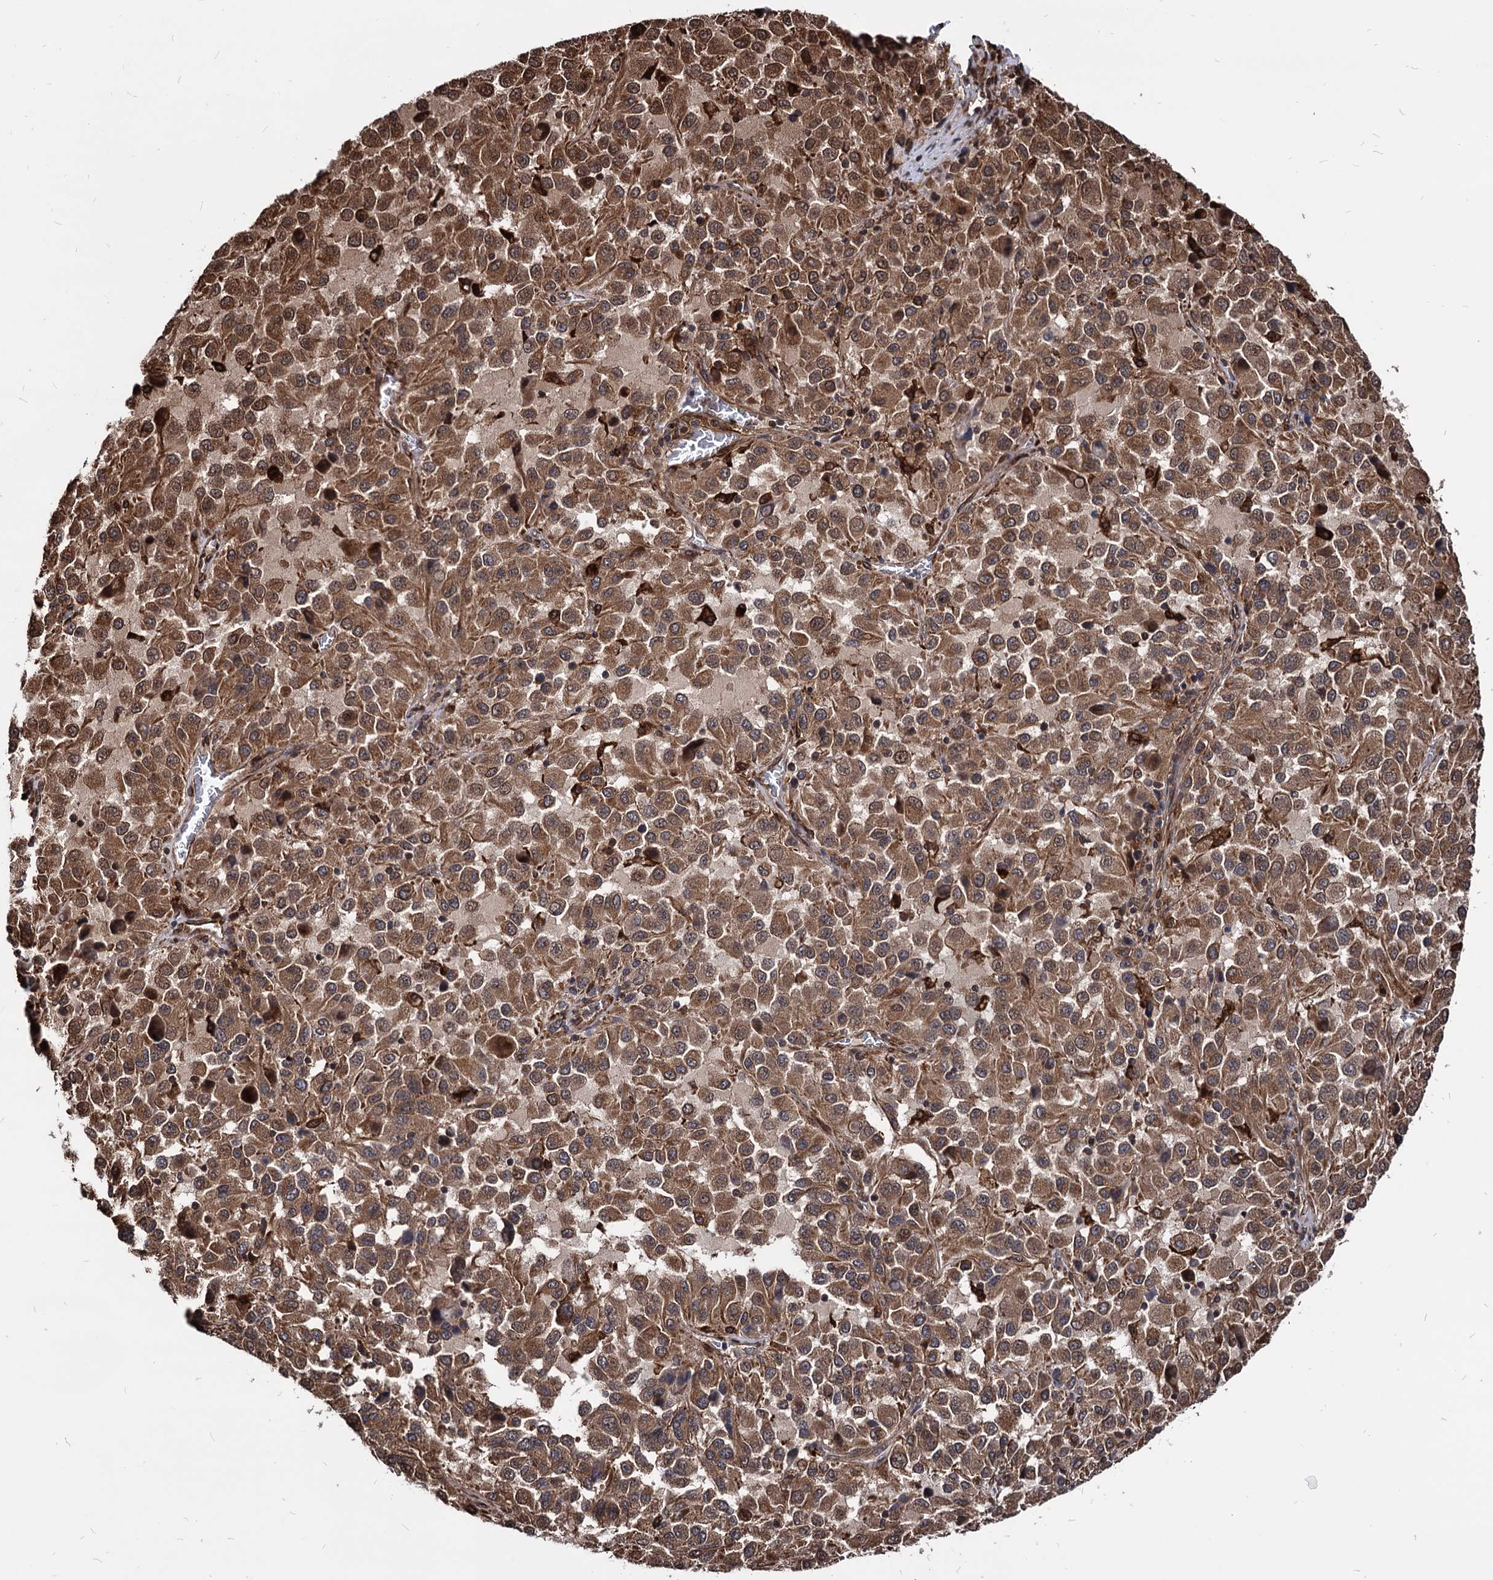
{"staining": {"intensity": "moderate", "quantity": ">75%", "location": "cytoplasmic/membranous"}, "tissue": "melanoma", "cell_type": "Tumor cells", "image_type": "cancer", "snomed": [{"axis": "morphology", "description": "Malignant melanoma, Metastatic site"}, {"axis": "topography", "description": "Lung"}], "caption": "Melanoma tissue shows moderate cytoplasmic/membranous staining in about >75% of tumor cells", "gene": "ANKRD12", "patient": {"sex": "male", "age": 64}}